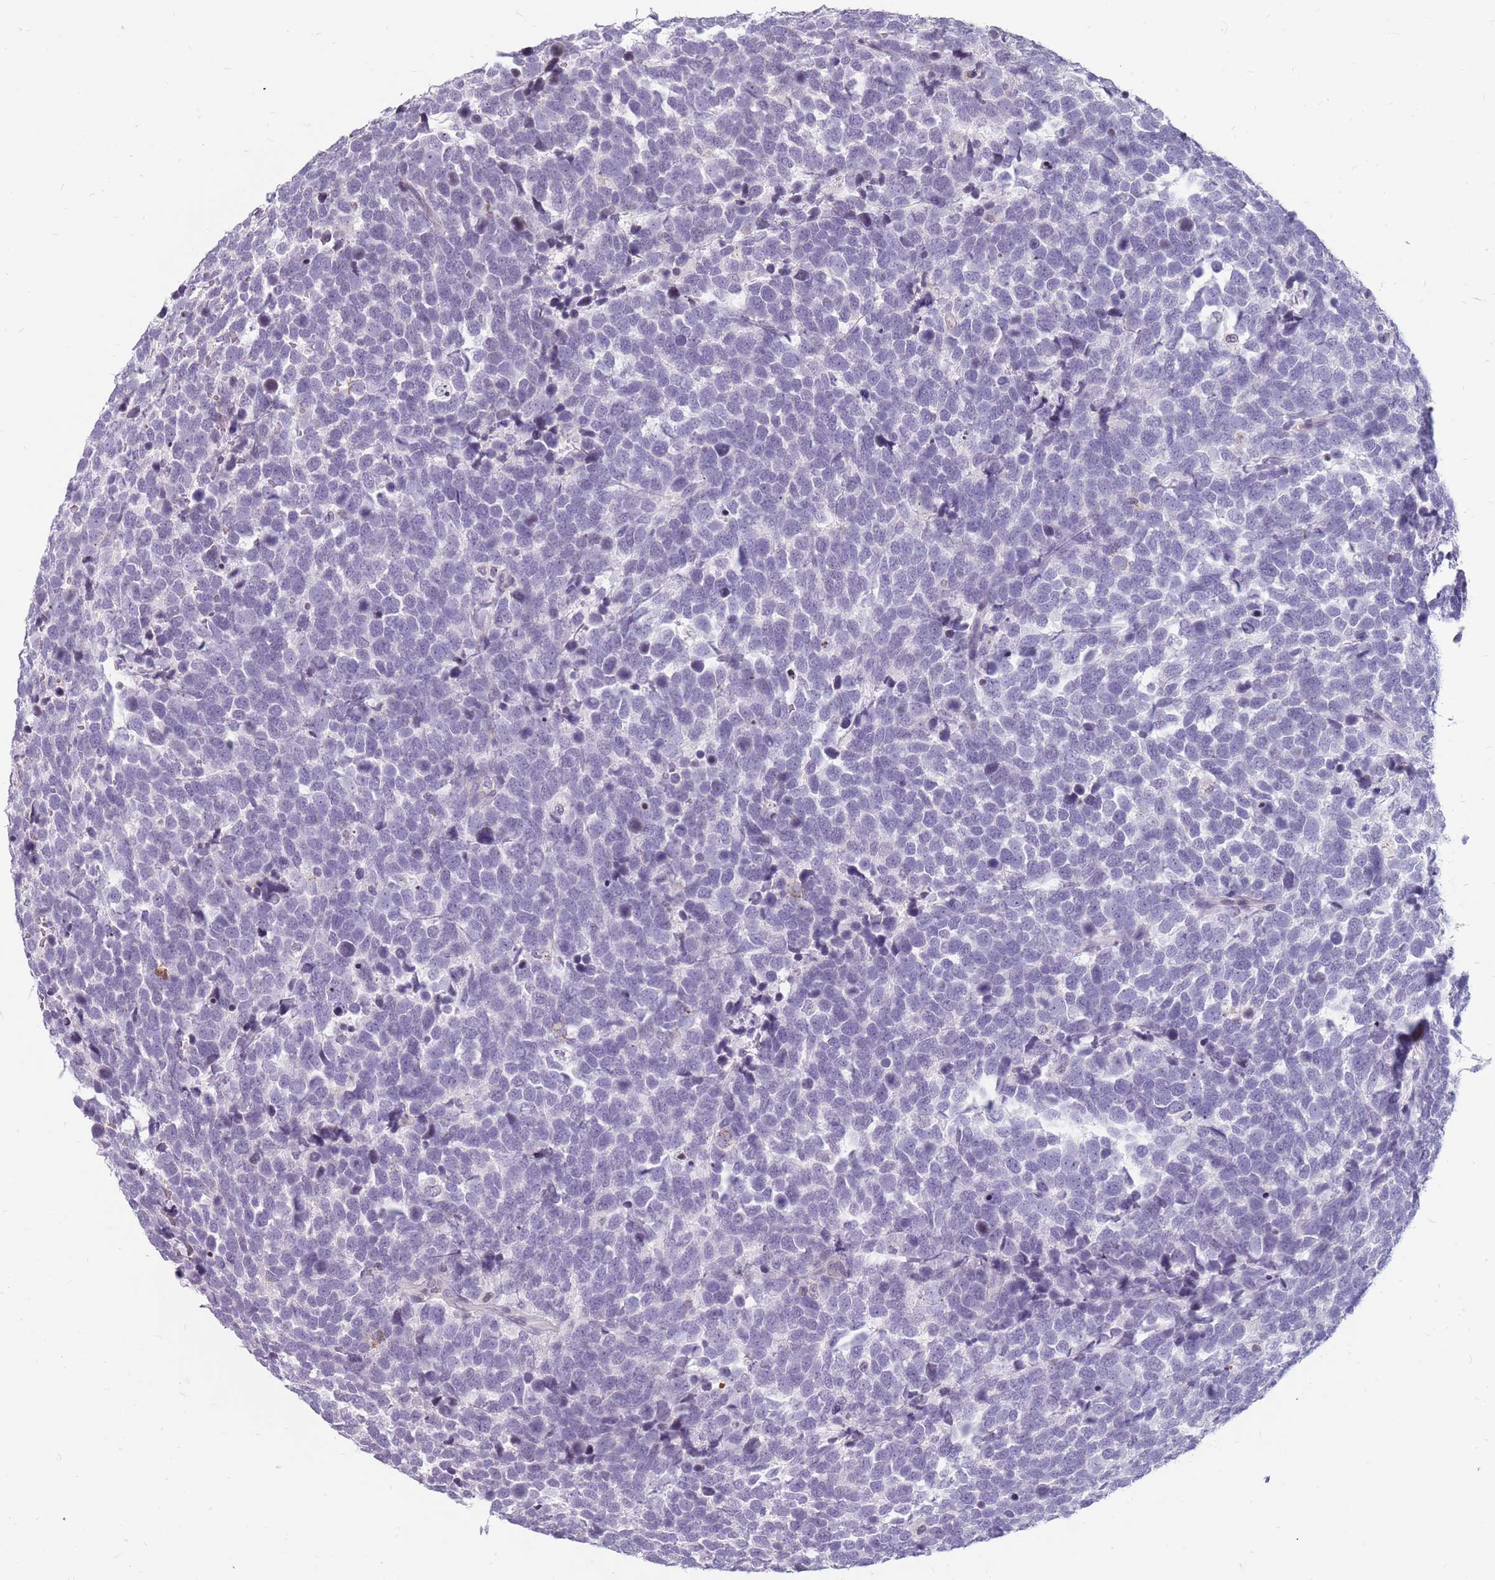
{"staining": {"intensity": "negative", "quantity": "none", "location": "none"}, "tissue": "urothelial cancer", "cell_type": "Tumor cells", "image_type": "cancer", "snomed": [{"axis": "morphology", "description": "Urothelial carcinoma, High grade"}, {"axis": "topography", "description": "Urinary bladder"}], "caption": "Urothelial cancer stained for a protein using IHC exhibits no positivity tumor cells.", "gene": "NEK6", "patient": {"sex": "female", "age": 82}}